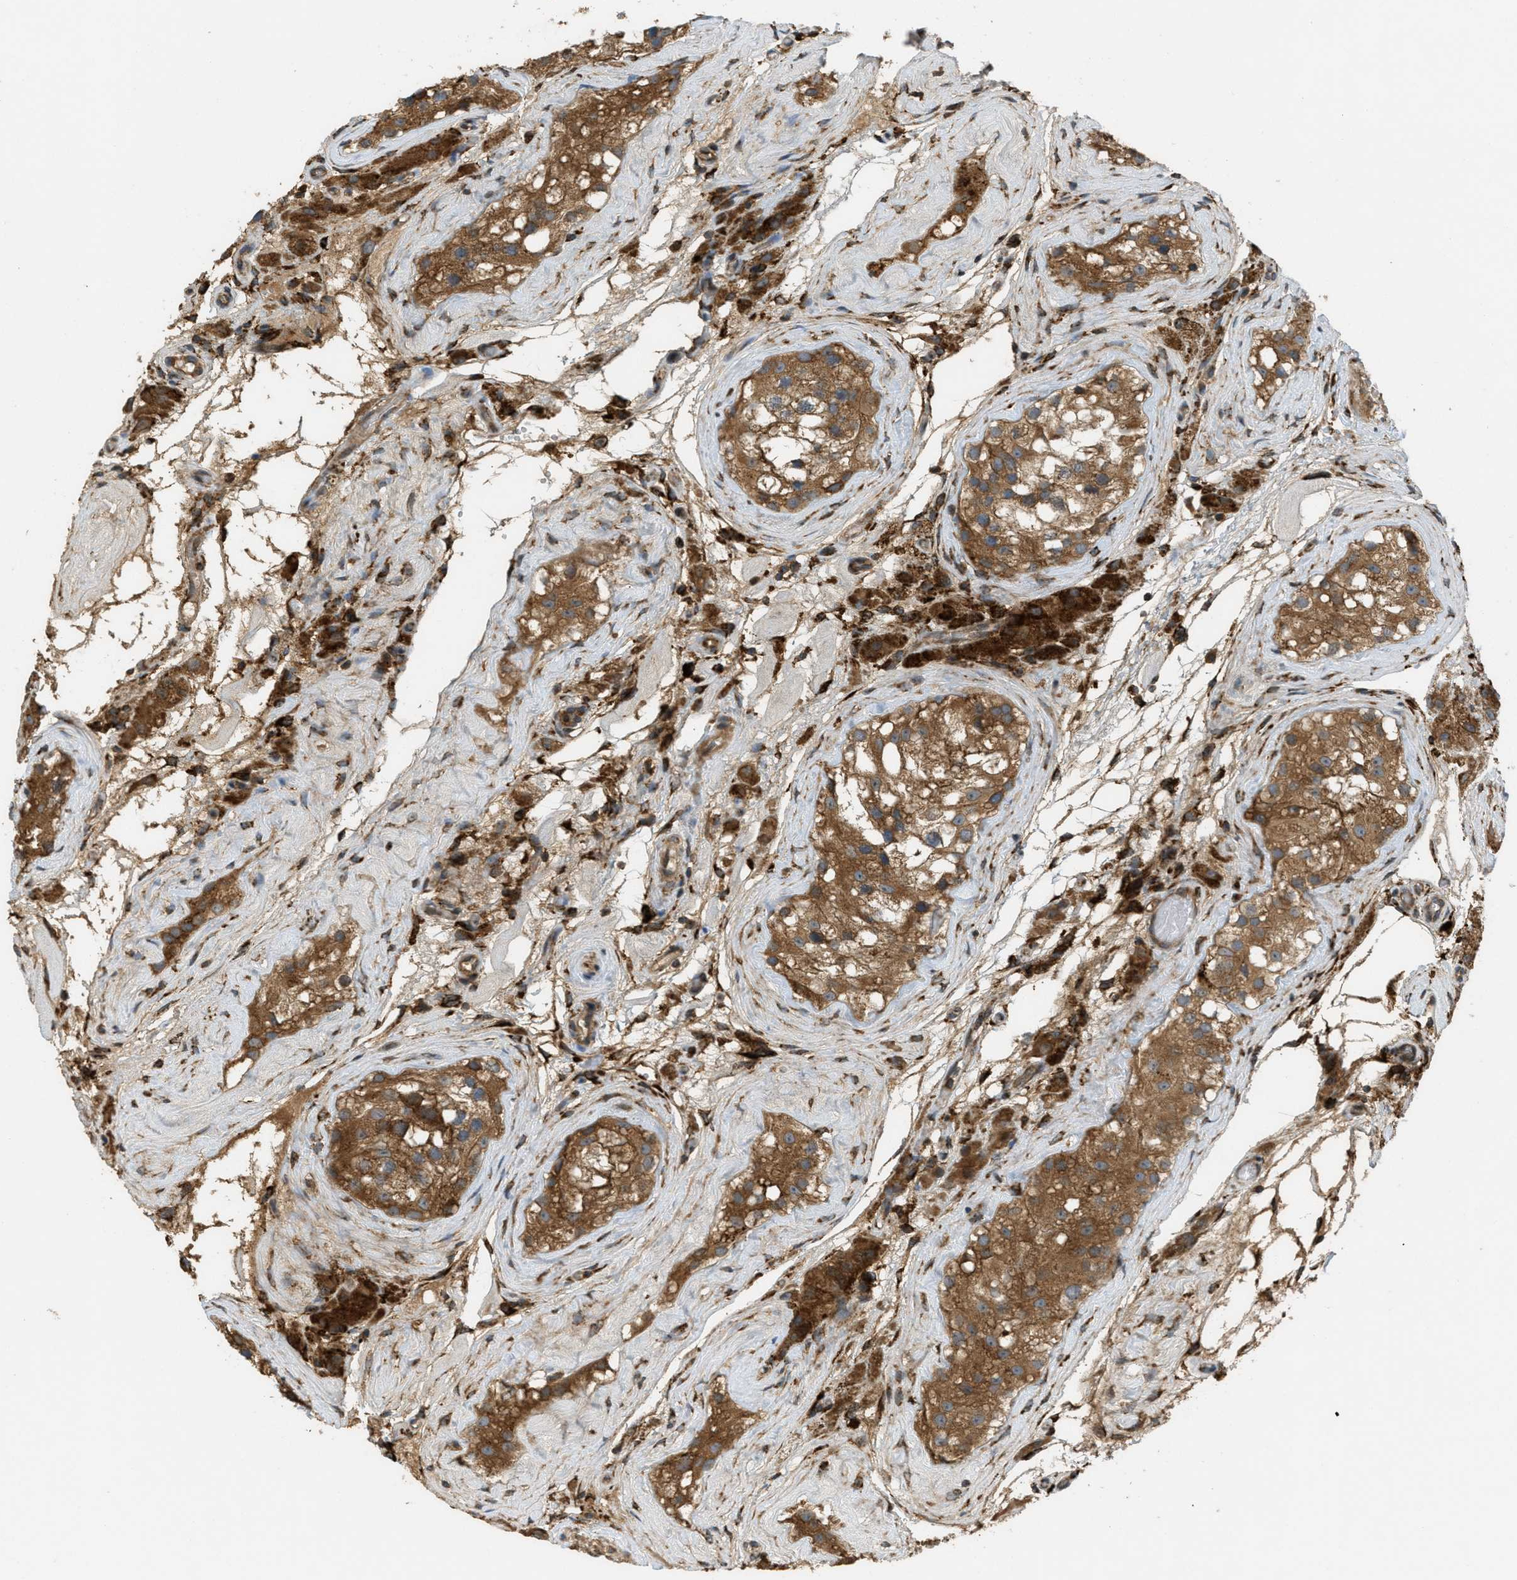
{"staining": {"intensity": "moderate", "quantity": ">75%", "location": "cytoplasmic/membranous"}, "tissue": "testis", "cell_type": "Cells in seminiferous ducts", "image_type": "normal", "snomed": [{"axis": "morphology", "description": "Normal tissue, NOS"}, {"axis": "morphology", "description": "Seminoma, NOS"}, {"axis": "topography", "description": "Testis"}], "caption": "Immunohistochemistry (IHC) (DAB) staining of normal testis exhibits moderate cytoplasmic/membranous protein staining in approximately >75% of cells in seminiferous ducts. (DAB = brown stain, brightfield microscopy at high magnification).", "gene": "PCDH18", "patient": {"sex": "male", "age": 71}}